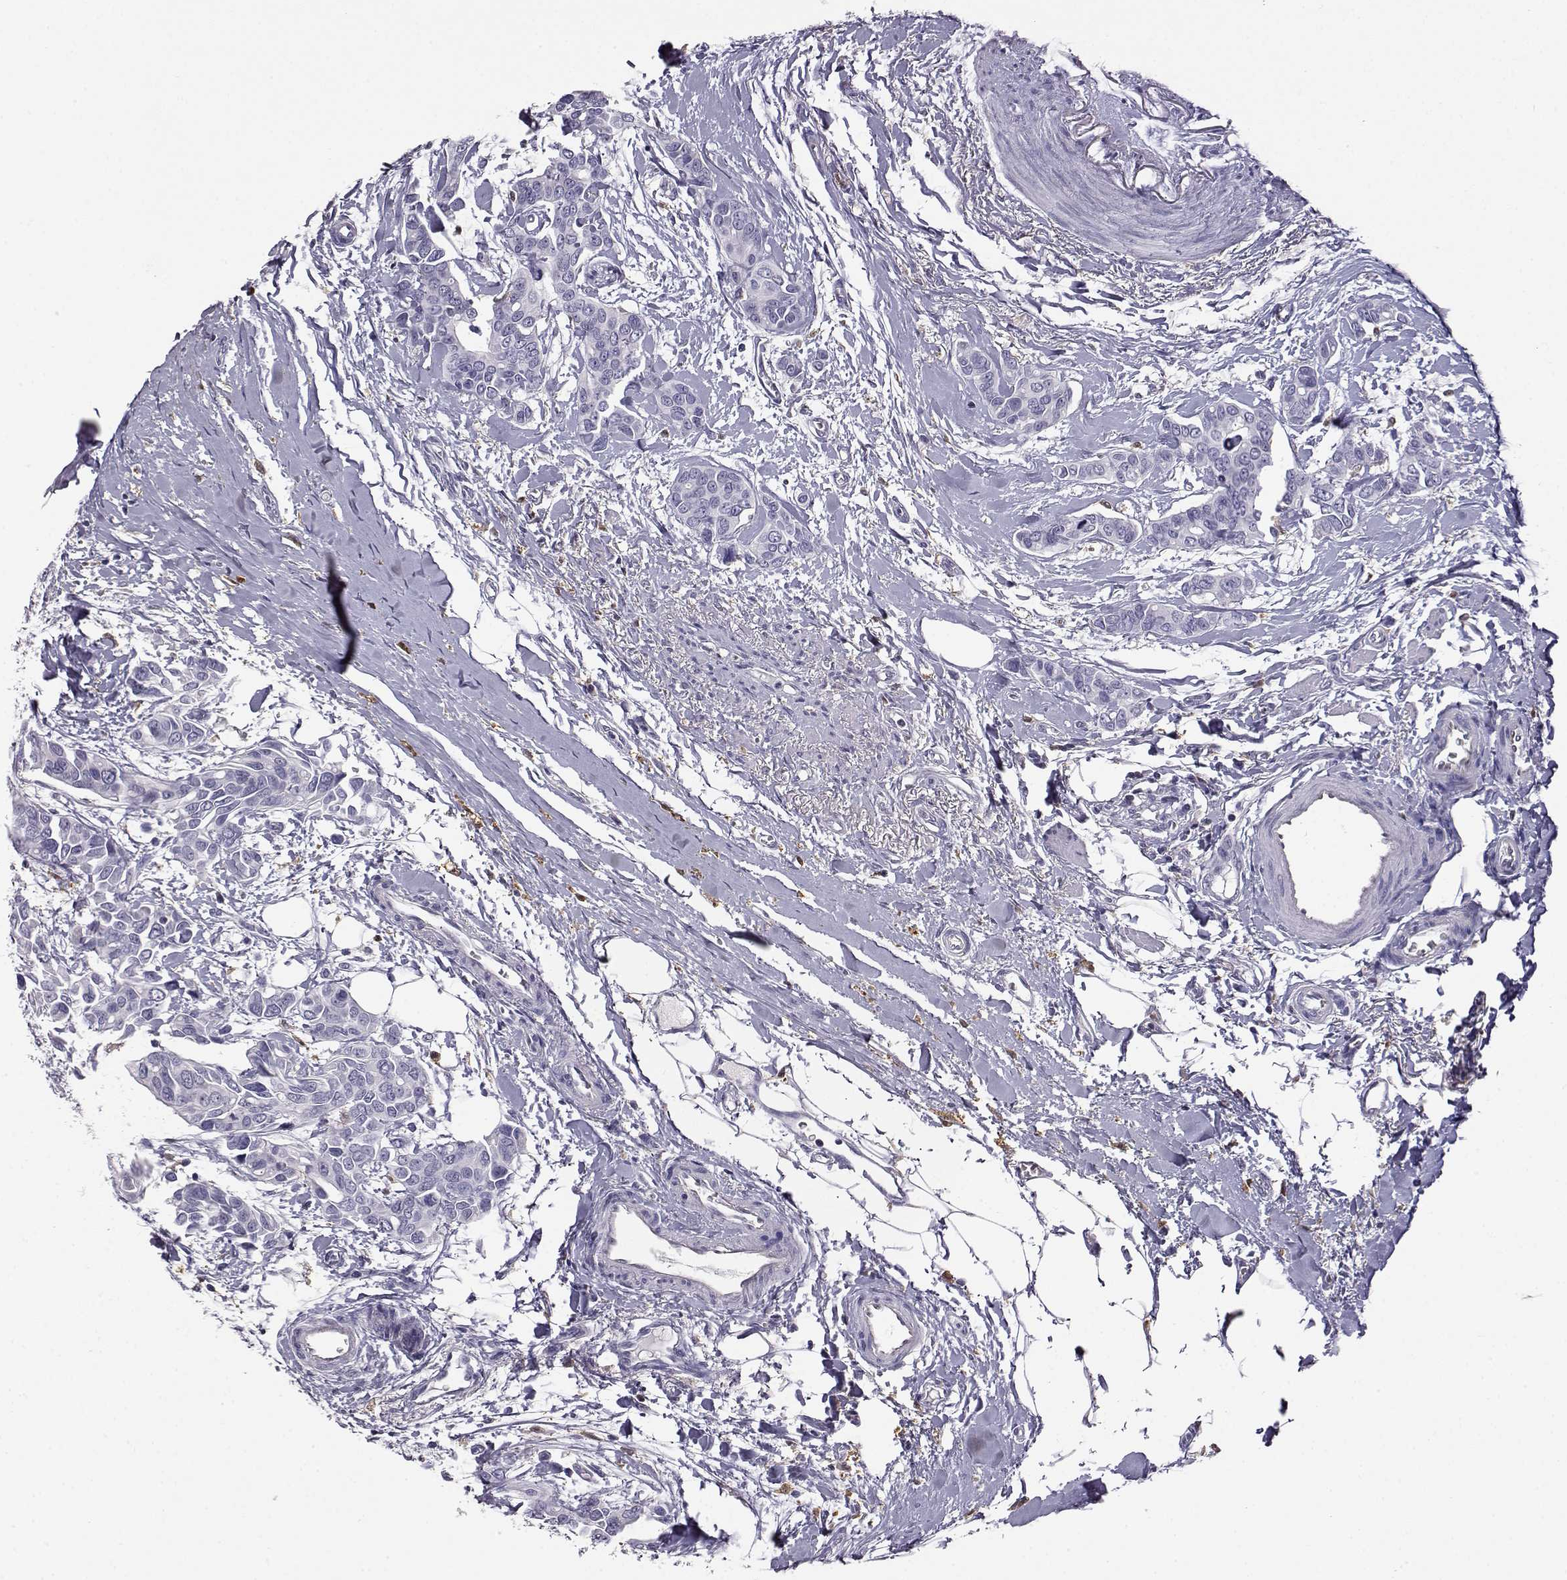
{"staining": {"intensity": "negative", "quantity": "none", "location": "none"}, "tissue": "breast cancer", "cell_type": "Tumor cells", "image_type": "cancer", "snomed": [{"axis": "morphology", "description": "Duct carcinoma"}, {"axis": "topography", "description": "Breast"}], "caption": "Protein analysis of breast invasive ductal carcinoma demonstrates no significant expression in tumor cells.", "gene": "AKR1B1", "patient": {"sex": "female", "age": 54}}